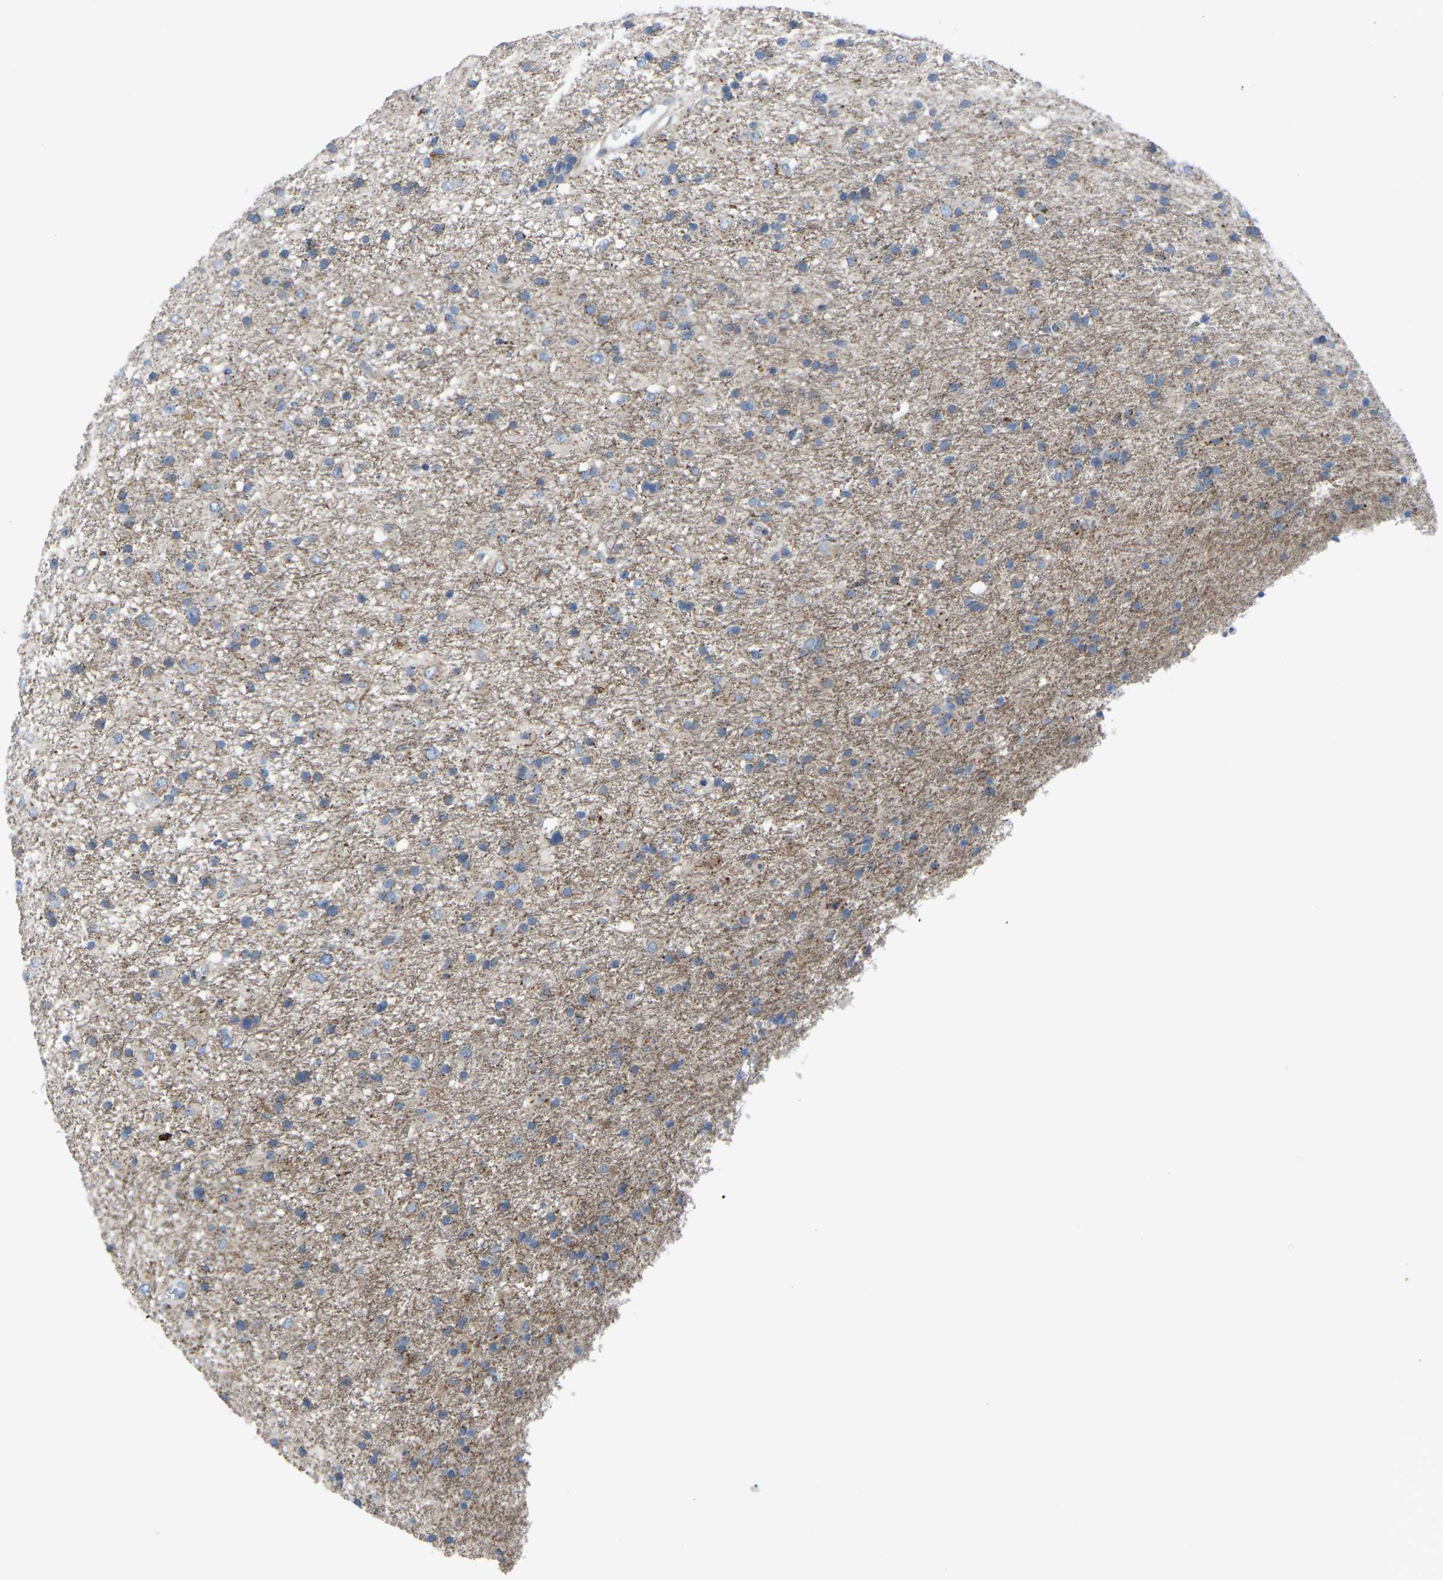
{"staining": {"intensity": "weak", "quantity": "25%-75%", "location": "cytoplasmic/membranous"}, "tissue": "glioma", "cell_type": "Tumor cells", "image_type": "cancer", "snomed": [{"axis": "morphology", "description": "Glioma, malignant, Low grade"}, {"axis": "topography", "description": "Brain"}], "caption": "Tumor cells demonstrate low levels of weak cytoplasmic/membranous positivity in about 25%-75% of cells in malignant low-grade glioma.", "gene": "CANT1", "patient": {"sex": "male", "age": 65}}